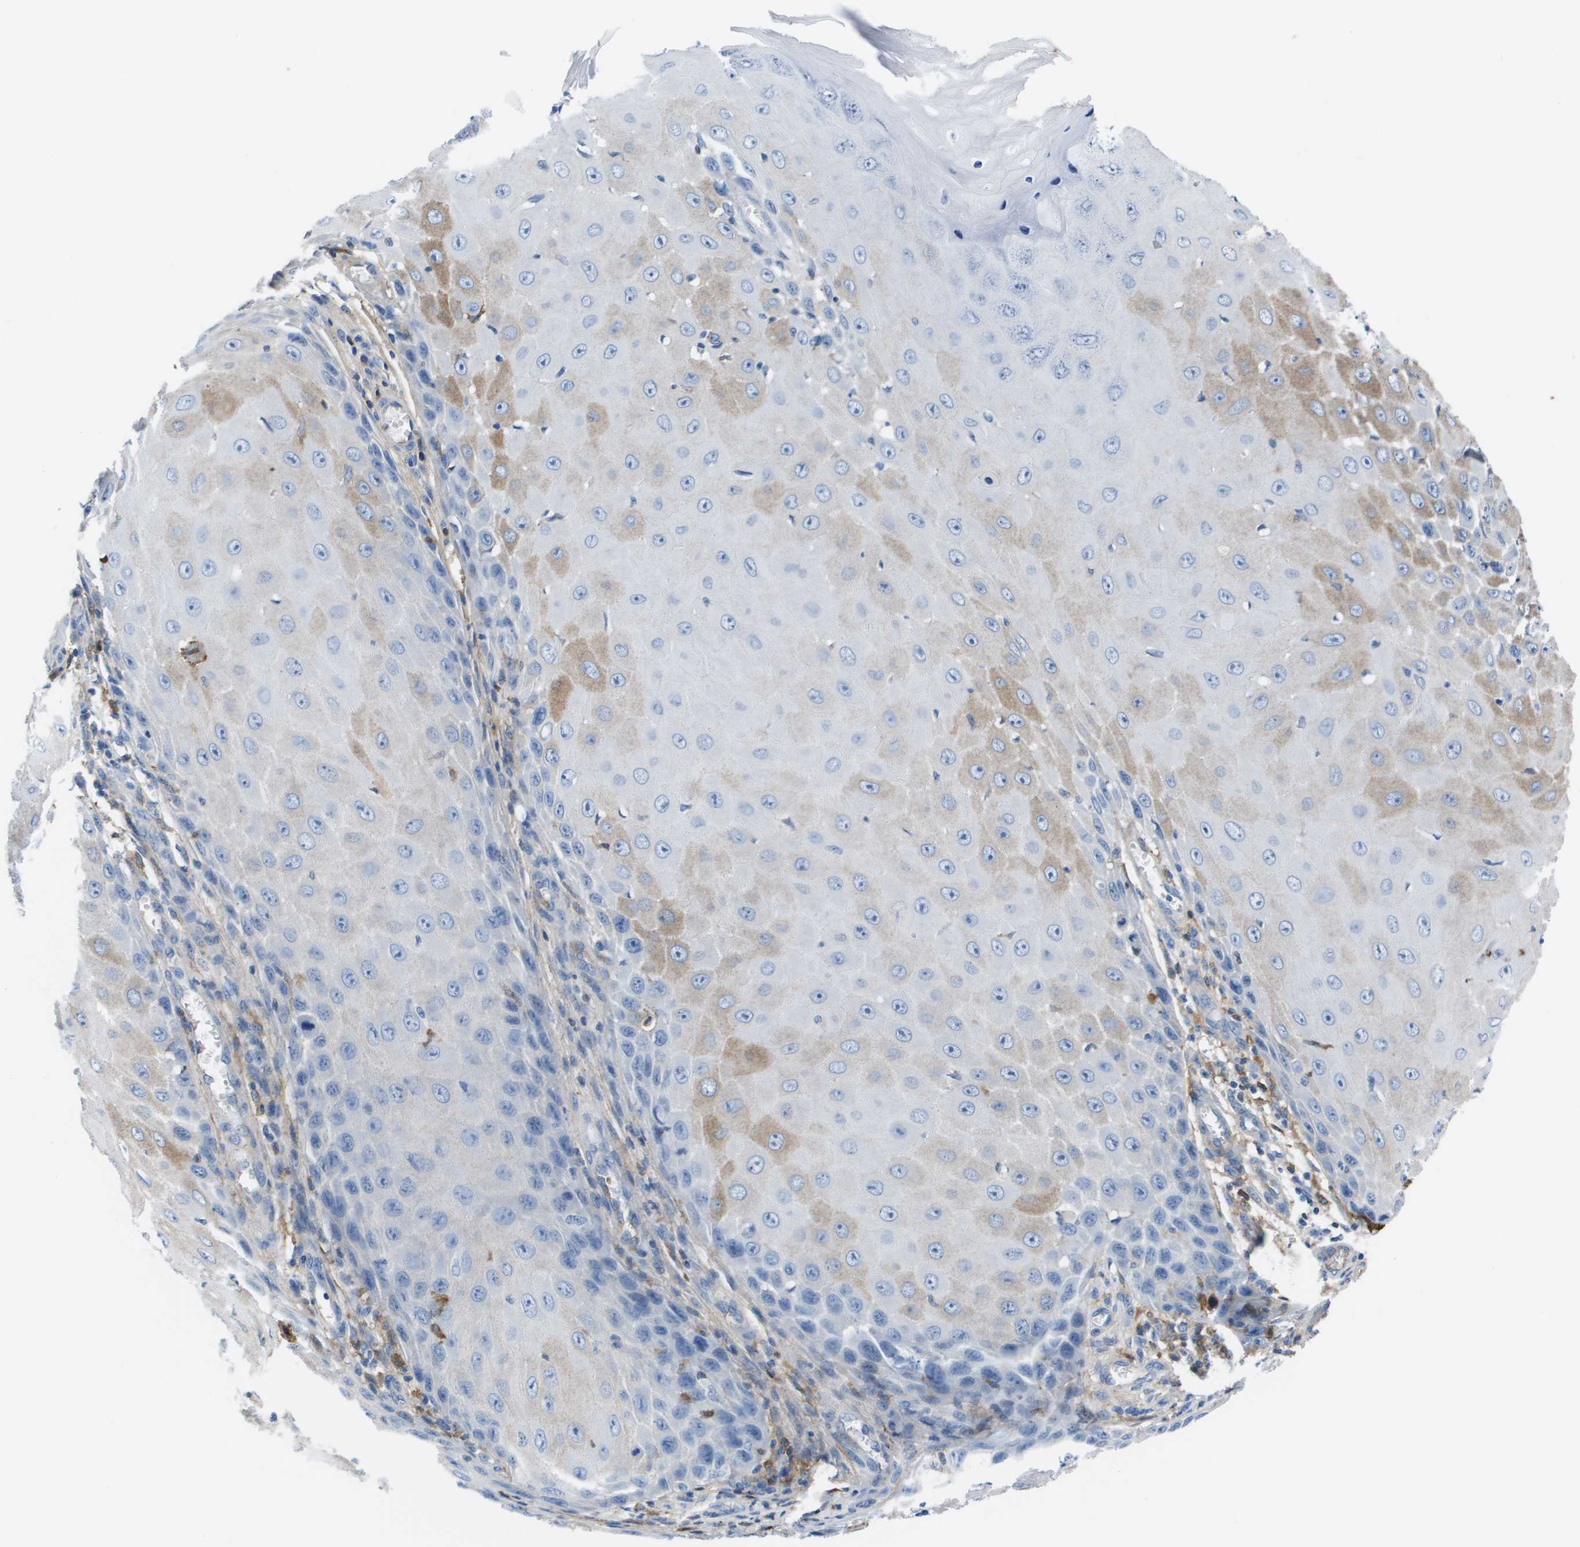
{"staining": {"intensity": "weak", "quantity": "<25%", "location": "cytoplasmic/membranous"}, "tissue": "skin cancer", "cell_type": "Tumor cells", "image_type": "cancer", "snomed": [{"axis": "morphology", "description": "Squamous cell carcinoma, NOS"}, {"axis": "topography", "description": "Skin"}], "caption": "The histopathology image reveals no staining of tumor cells in skin squamous cell carcinoma.", "gene": "VTN", "patient": {"sex": "female", "age": 73}}